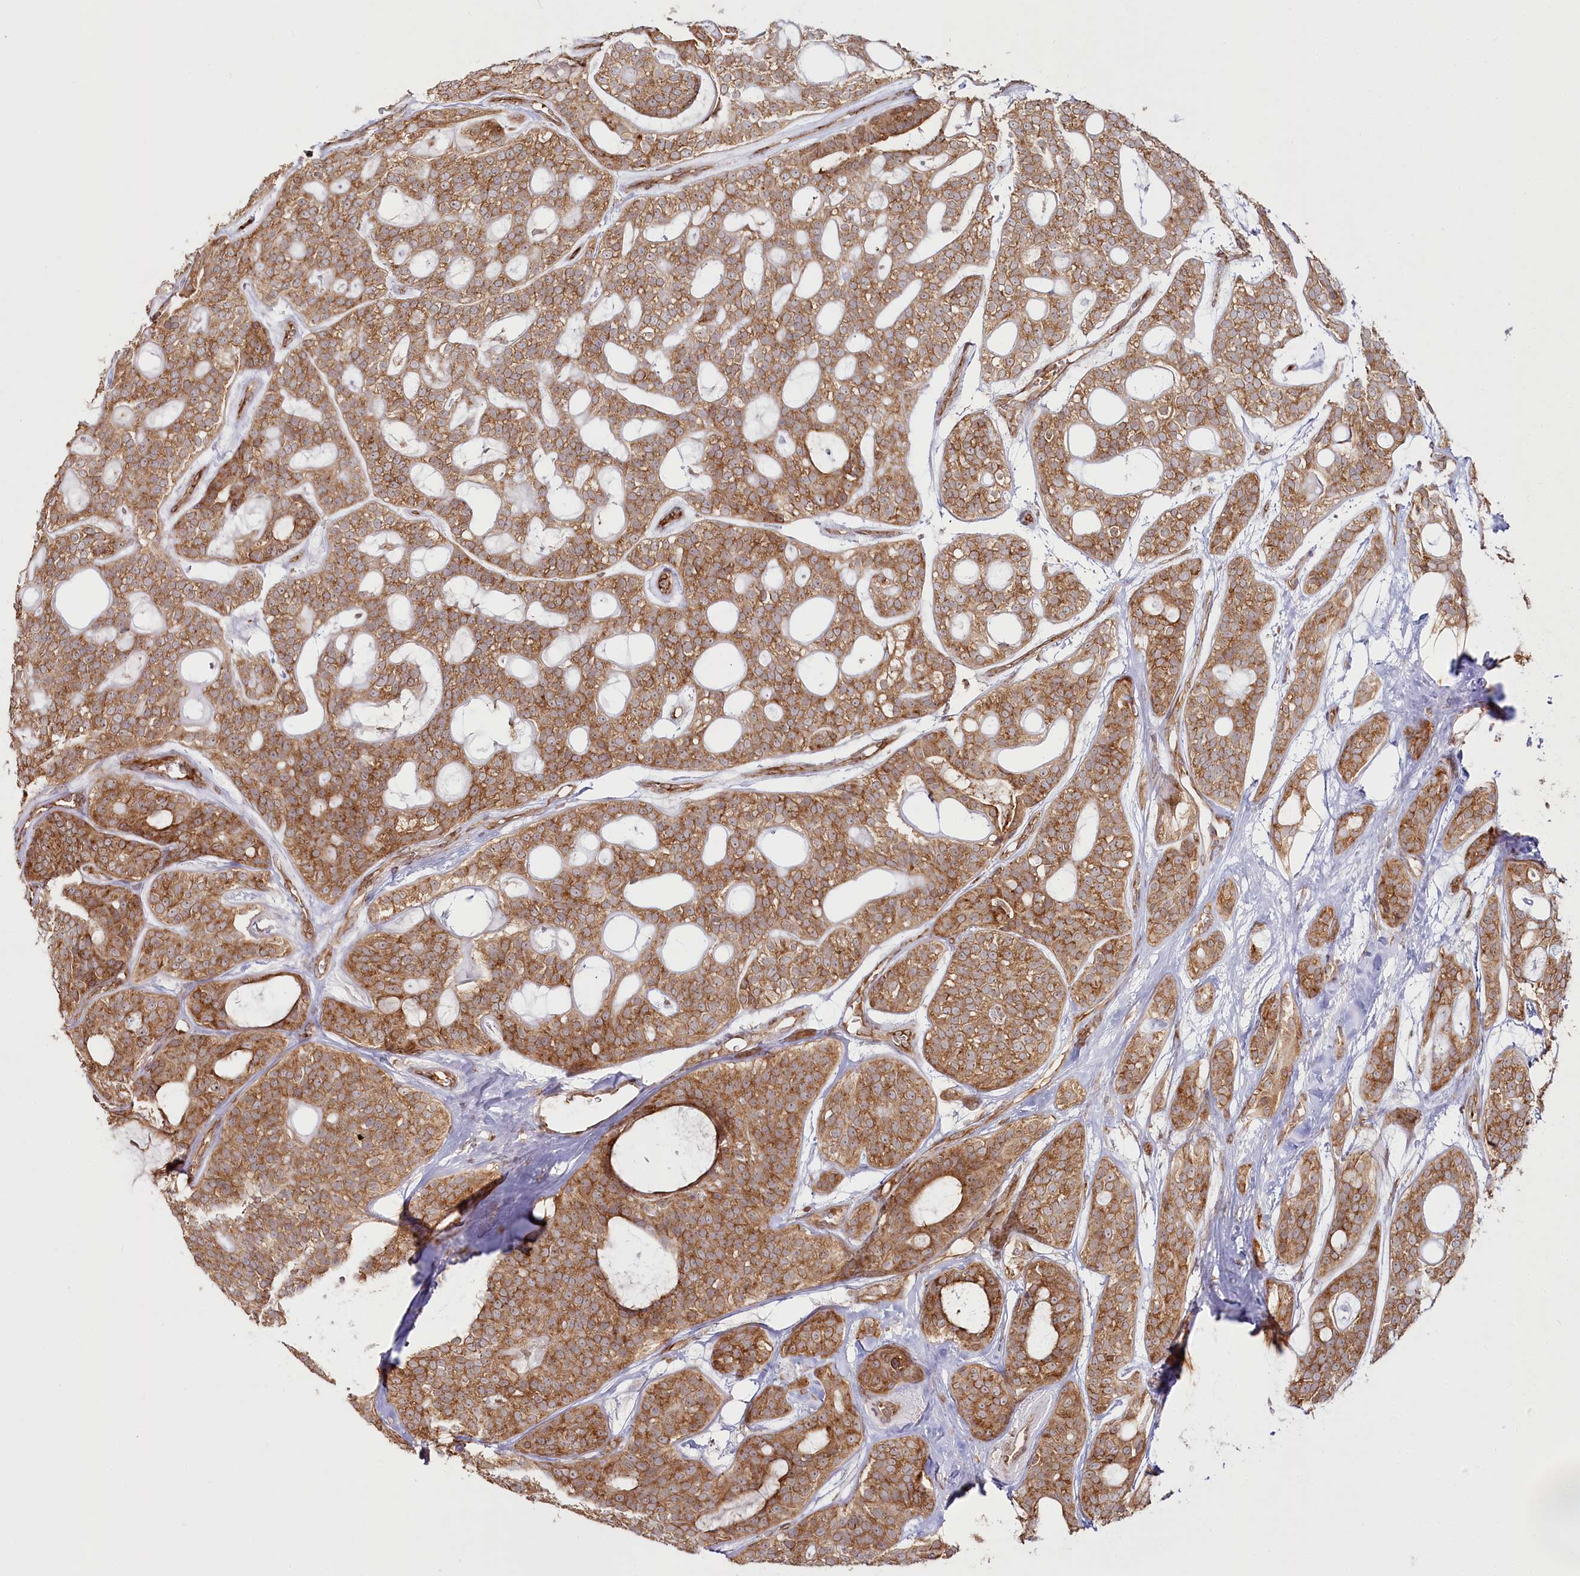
{"staining": {"intensity": "strong", "quantity": ">75%", "location": "cytoplasmic/membranous"}, "tissue": "head and neck cancer", "cell_type": "Tumor cells", "image_type": "cancer", "snomed": [{"axis": "morphology", "description": "Adenocarcinoma, NOS"}, {"axis": "topography", "description": "Head-Neck"}], "caption": "Adenocarcinoma (head and neck) stained for a protein exhibits strong cytoplasmic/membranous positivity in tumor cells.", "gene": "OTUD4", "patient": {"sex": "male", "age": 66}}